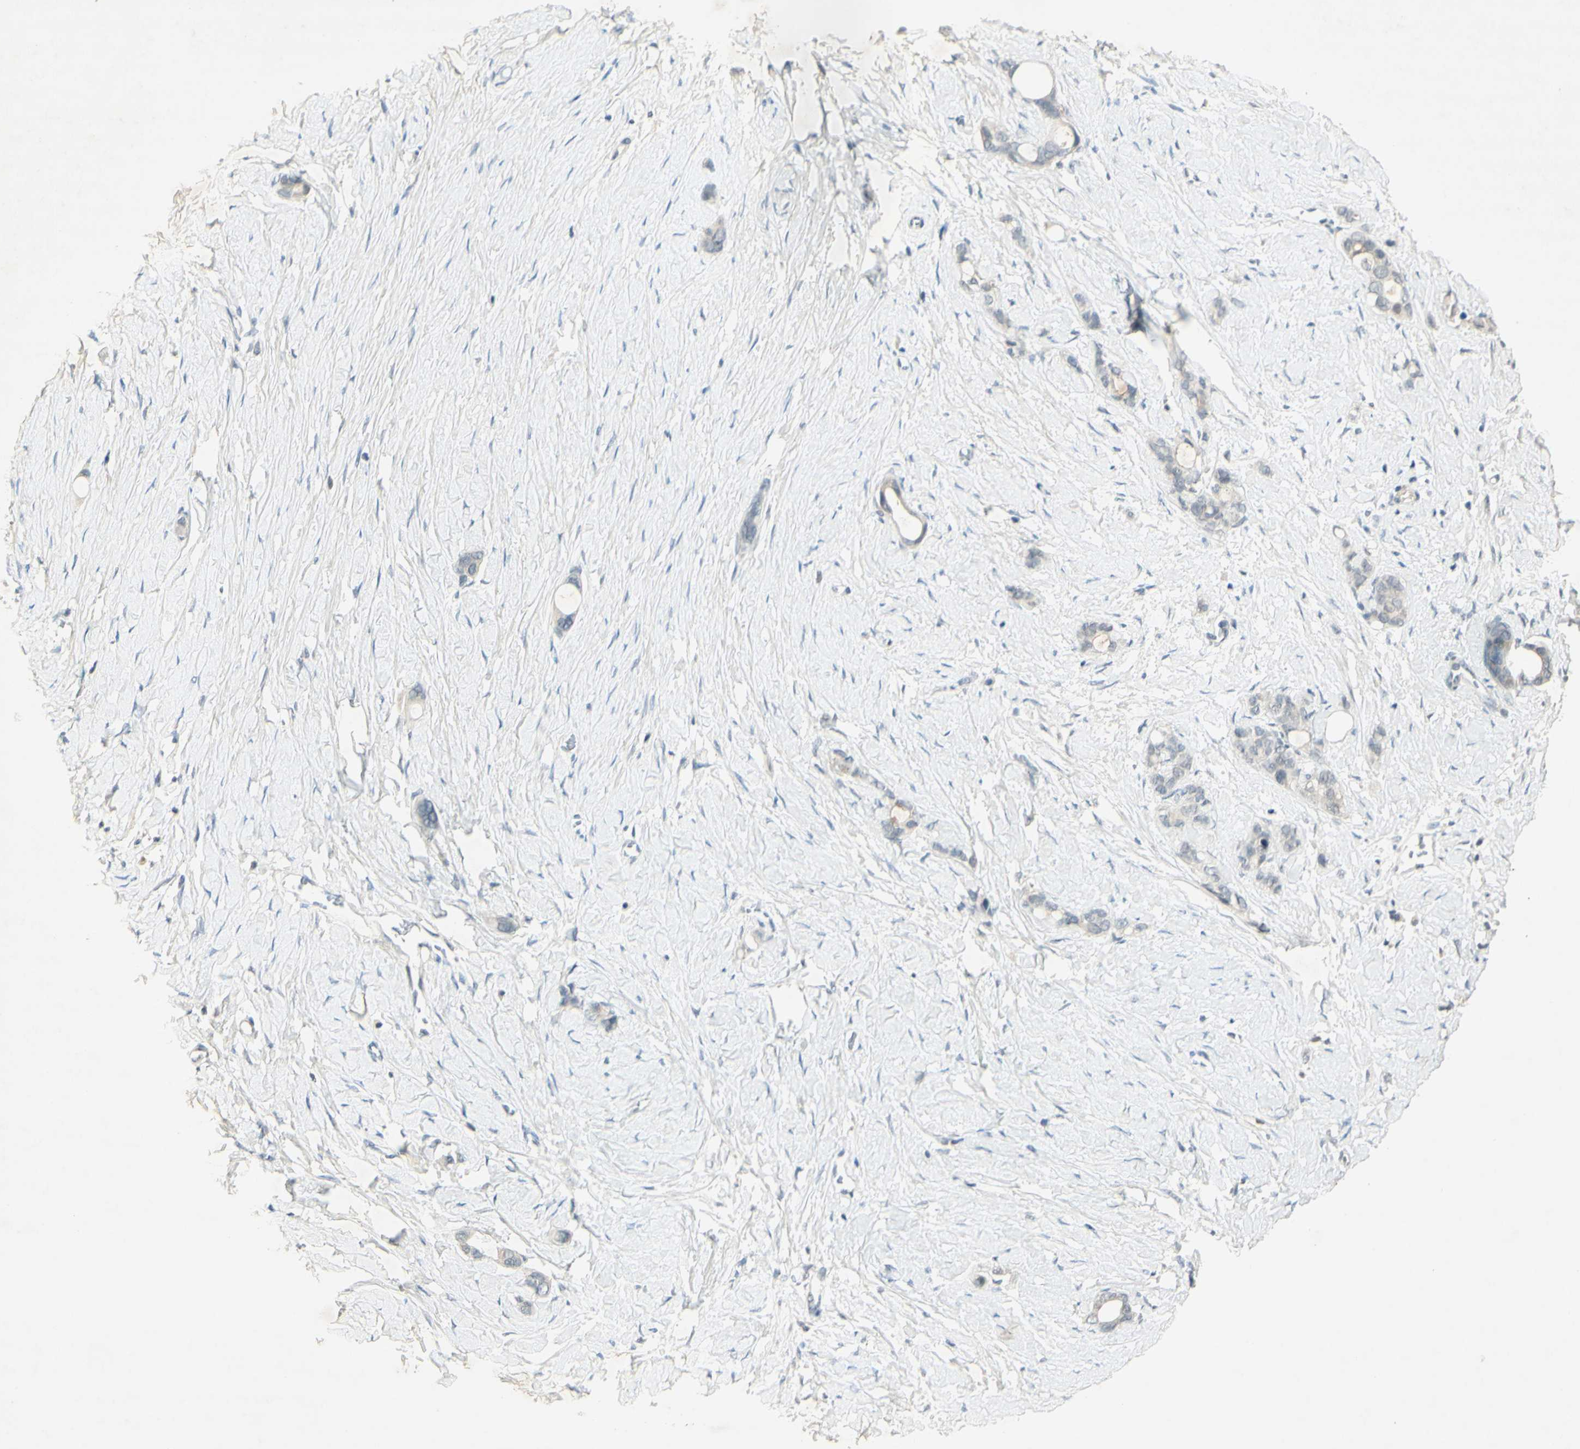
{"staining": {"intensity": "negative", "quantity": "none", "location": "none"}, "tissue": "stomach cancer", "cell_type": "Tumor cells", "image_type": "cancer", "snomed": [{"axis": "morphology", "description": "Adenocarcinoma, NOS"}, {"axis": "topography", "description": "Stomach"}], "caption": "Histopathology image shows no protein expression in tumor cells of stomach adenocarcinoma tissue.", "gene": "GLI1", "patient": {"sex": "female", "age": 75}}